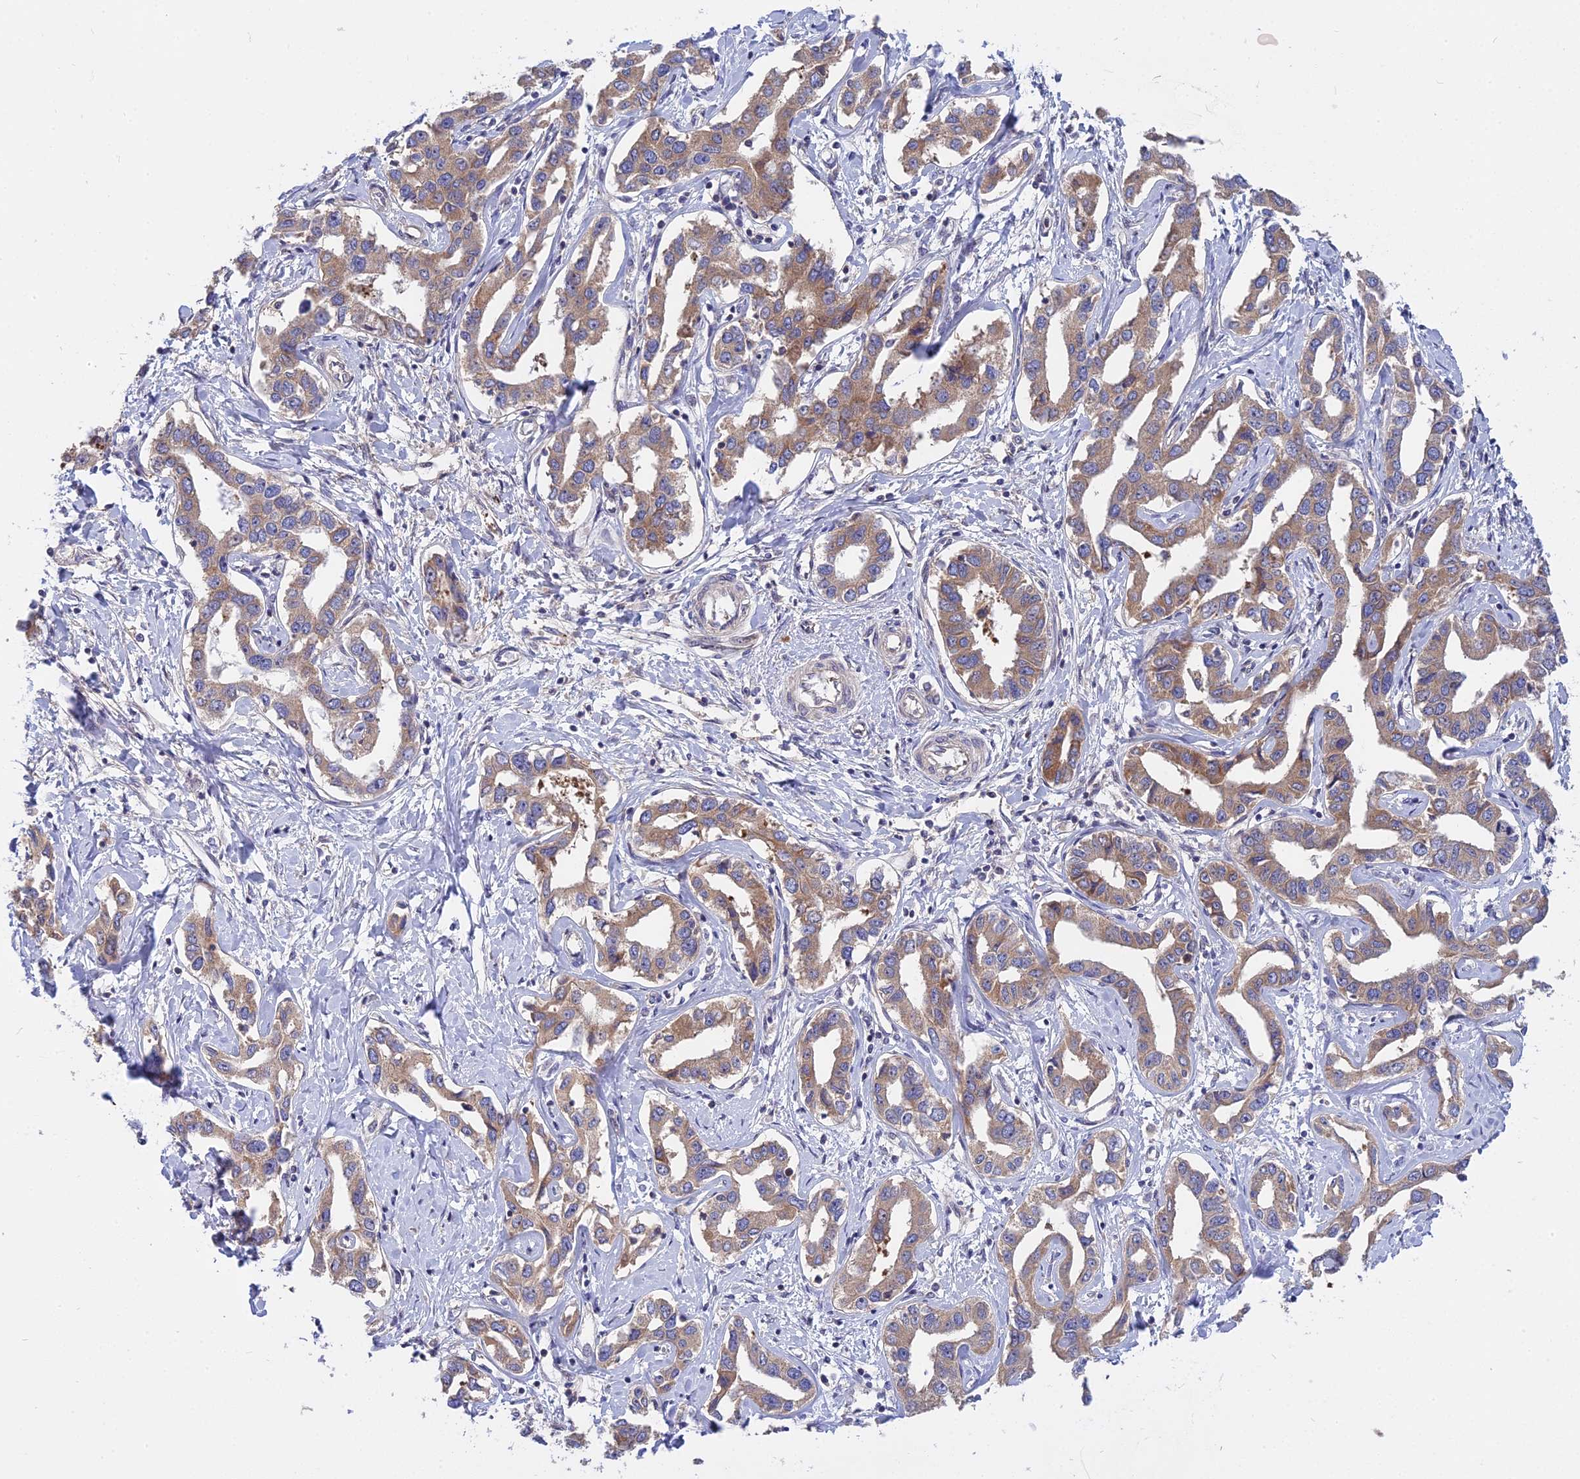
{"staining": {"intensity": "moderate", "quantity": ">75%", "location": "cytoplasmic/membranous"}, "tissue": "liver cancer", "cell_type": "Tumor cells", "image_type": "cancer", "snomed": [{"axis": "morphology", "description": "Cholangiocarcinoma"}, {"axis": "topography", "description": "Liver"}], "caption": "A photomicrograph of liver cholangiocarcinoma stained for a protein displays moderate cytoplasmic/membranous brown staining in tumor cells. Nuclei are stained in blue.", "gene": "IL21R", "patient": {"sex": "male", "age": 59}}